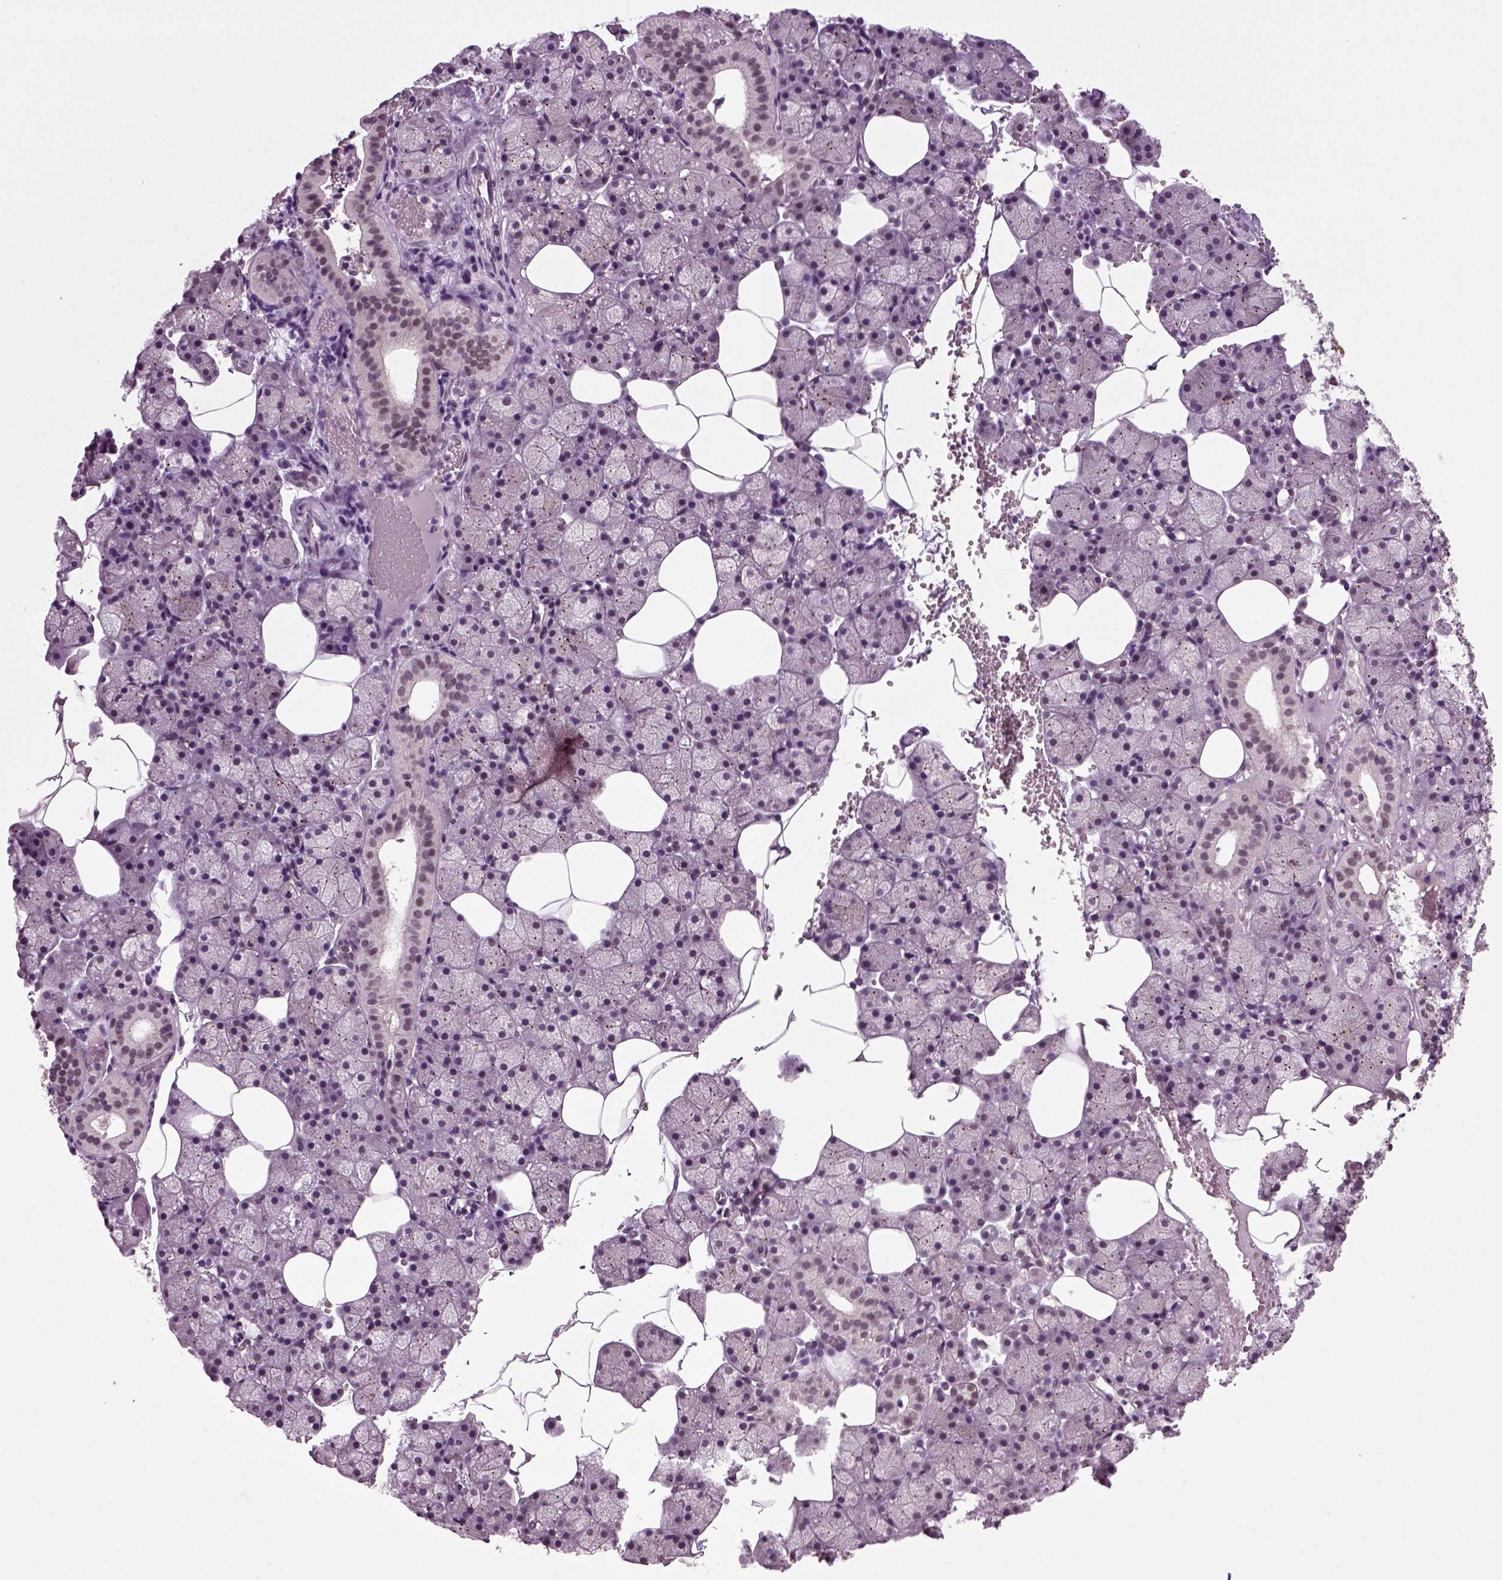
{"staining": {"intensity": "weak", "quantity": "25%-75%", "location": "nuclear"}, "tissue": "salivary gland", "cell_type": "Glandular cells", "image_type": "normal", "snomed": [{"axis": "morphology", "description": "Normal tissue, NOS"}, {"axis": "topography", "description": "Salivary gland"}], "caption": "A brown stain labels weak nuclear positivity of a protein in glandular cells of normal salivary gland. (brown staining indicates protein expression, while blue staining denotes nuclei).", "gene": "RCOR3", "patient": {"sex": "male", "age": 38}}